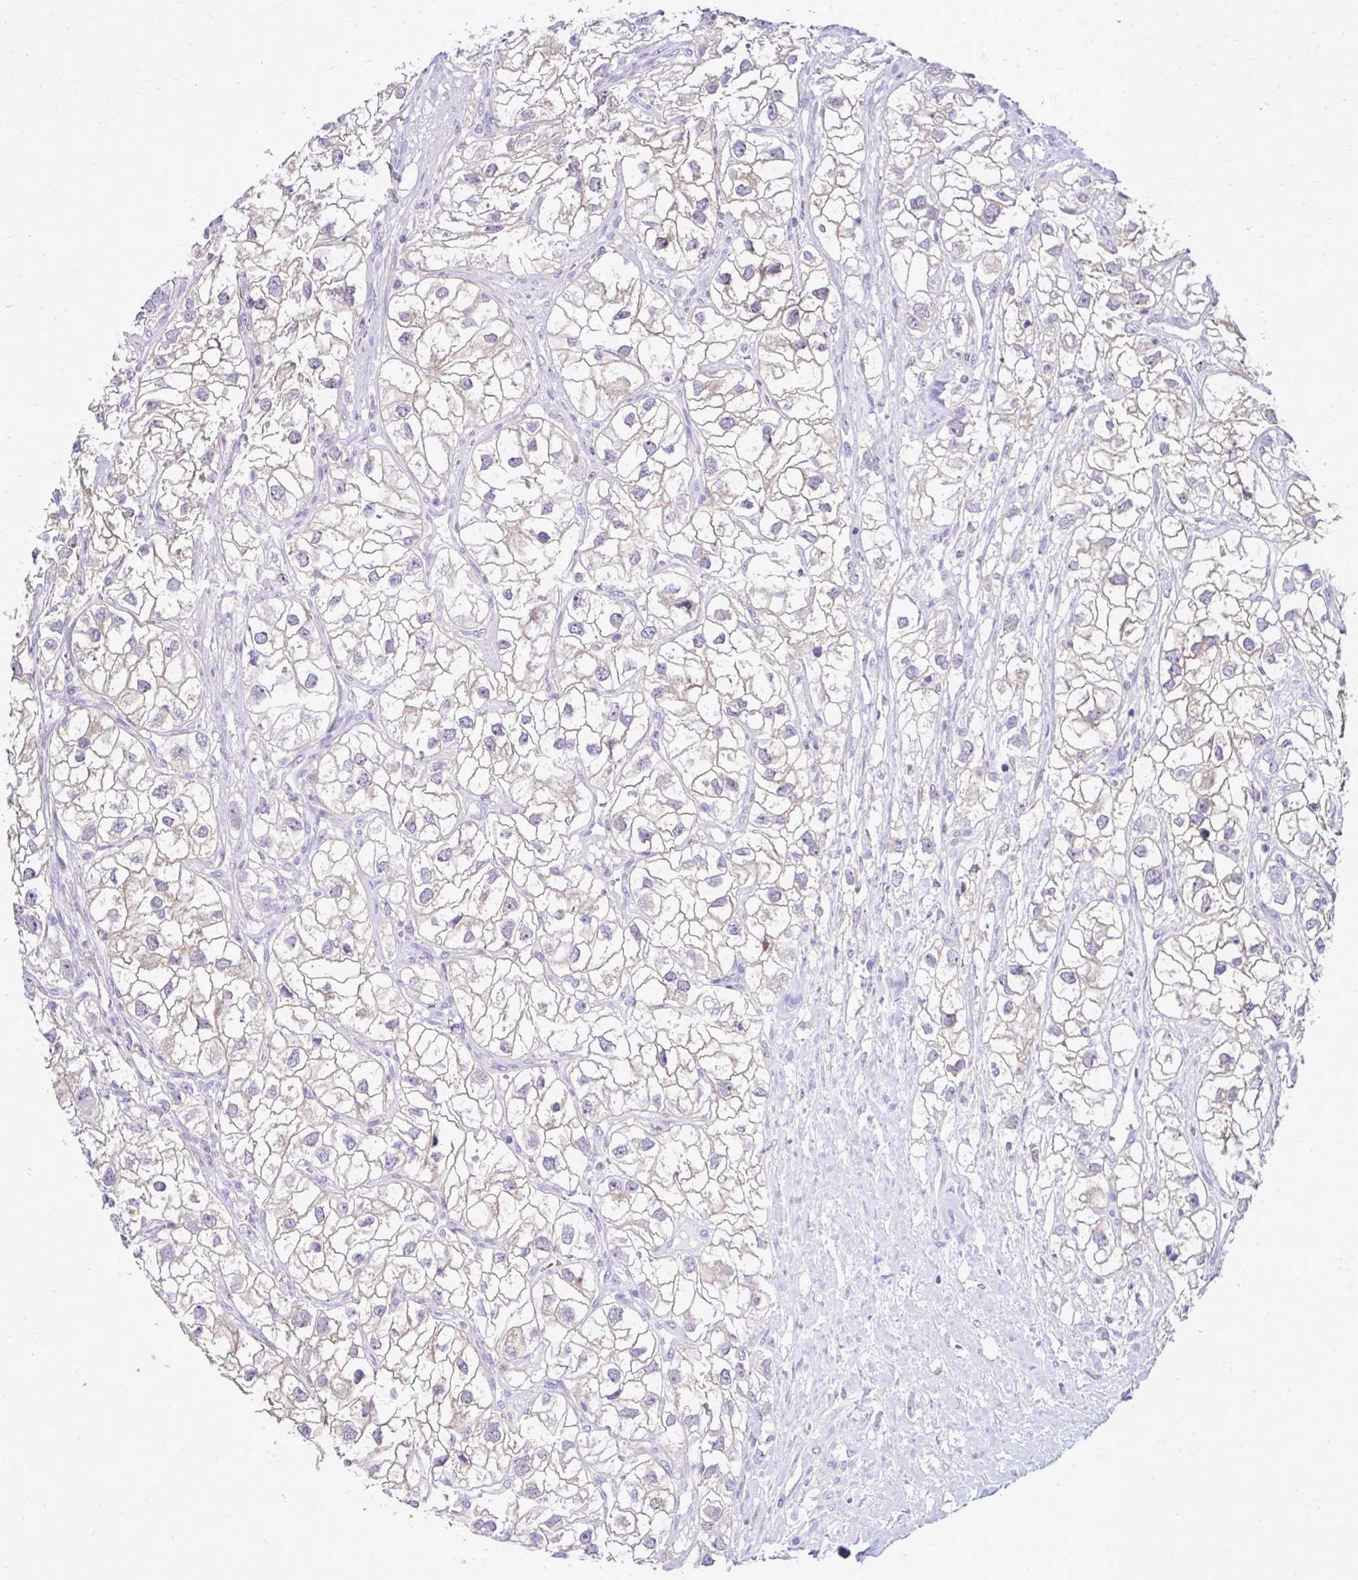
{"staining": {"intensity": "weak", "quantity": "<25%", "location": "cytoplasmic/membranous"}, "tissue": "renal cancer", "cell_type": "Tumor cells", "image_type": "cancer", "snomed": [{"axis": "morphology", "description": "Adenocarcinoma, NOS"}, {"axis": "topography", "description": "Kidney"}], "caption": "This photomicrograph is of renal cancer stained with IHC to label a protein in brown with the nuclei are counter-stained blue. There is no positivity in tumor cells.", "gene": "RASL11B", "patient": {"sex": "male", "age": 59}}